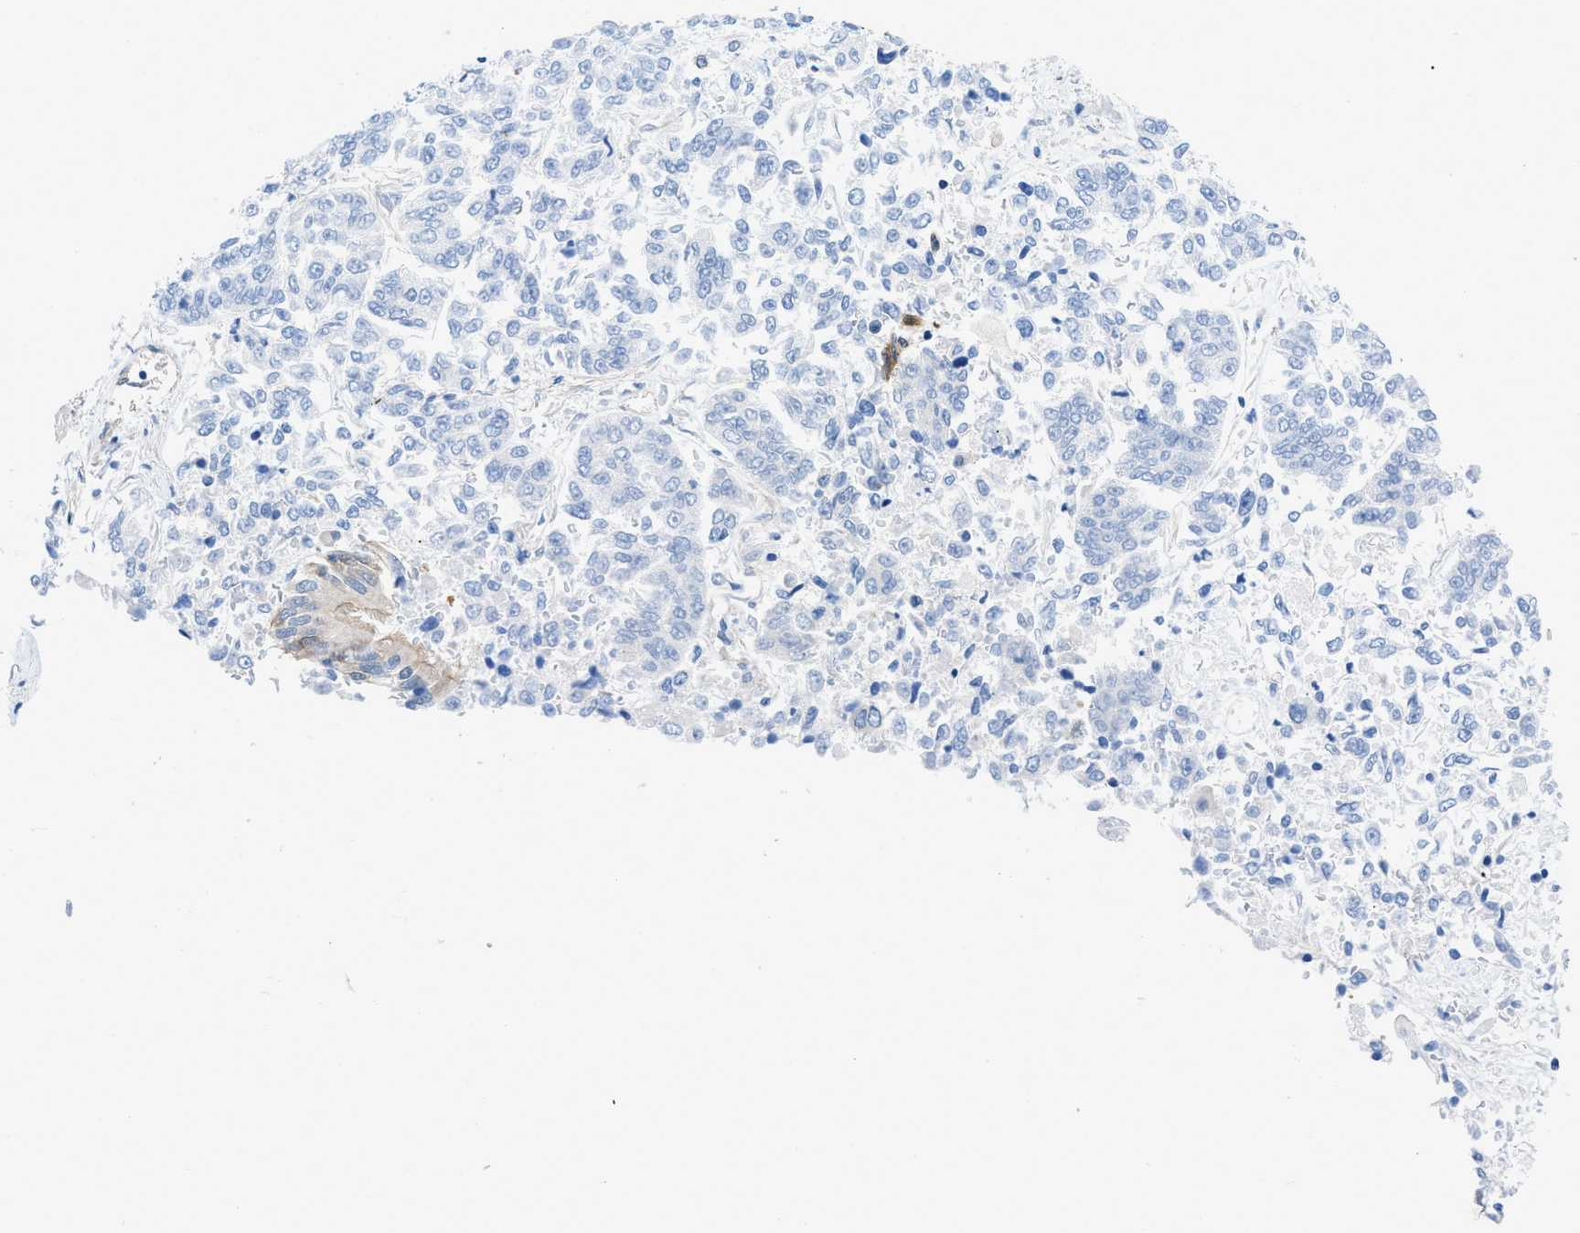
{"staining": {"intensity": "negative", "quantity": "none", "location": "none"}, "tissue": "lung cancer", "cell_type": "Tumor cells", "image_type": "cancer", "snomed": [{"axis": "morphology", "description": "Adenocarcinoma, NOS"}, {"axis": "topography", "description": "Lung"}], "caption": "Immunohistochemical staining of lung adenocarcinoma exhibits no significant expression in tumor cells.", "gene": "PDLIM5", "patient": {"sex": "male", "age": 84}}